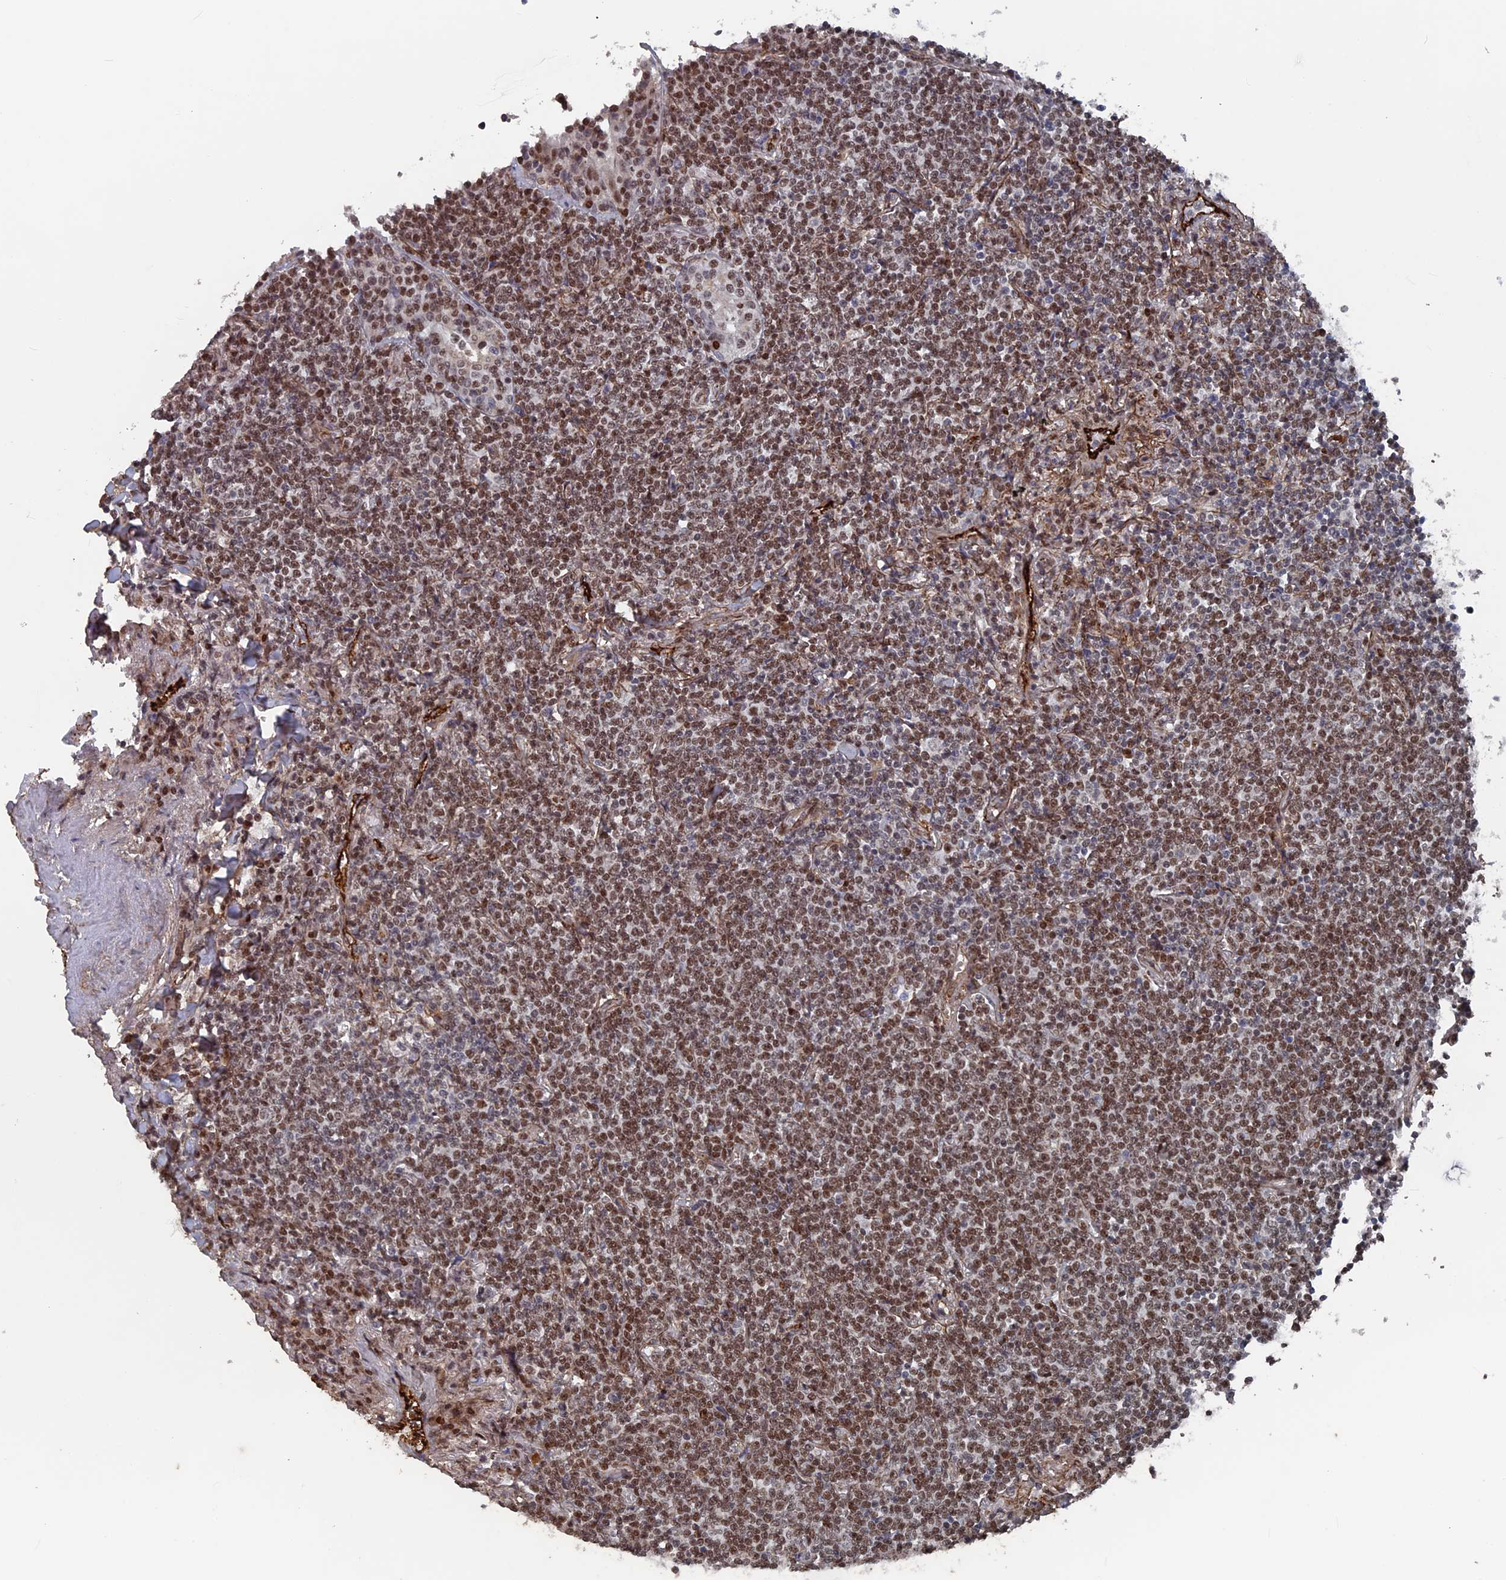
{"staining": {"intensity": "moderate", "quantity": ">75%", "location": "nuclear"}, "tissue": "lymphoma", "cell_type": "Tumor cells", "image_type": "cancer", "snomed": [{"axis": "morphology", "description": "Malignant lymphoma, non-Hodgkin's type, Low grade"}, {"axis": "topography", "description": "Lung"}], "caption": "DAB (3,3'-diaminobenzidine) immunohistochemical staining of lymphoma displays moderate nuclear protein staining in approximately >75% of tumor cells.", "gene": "SH3D21", "patient": {"sex": "female", "age": 71}}